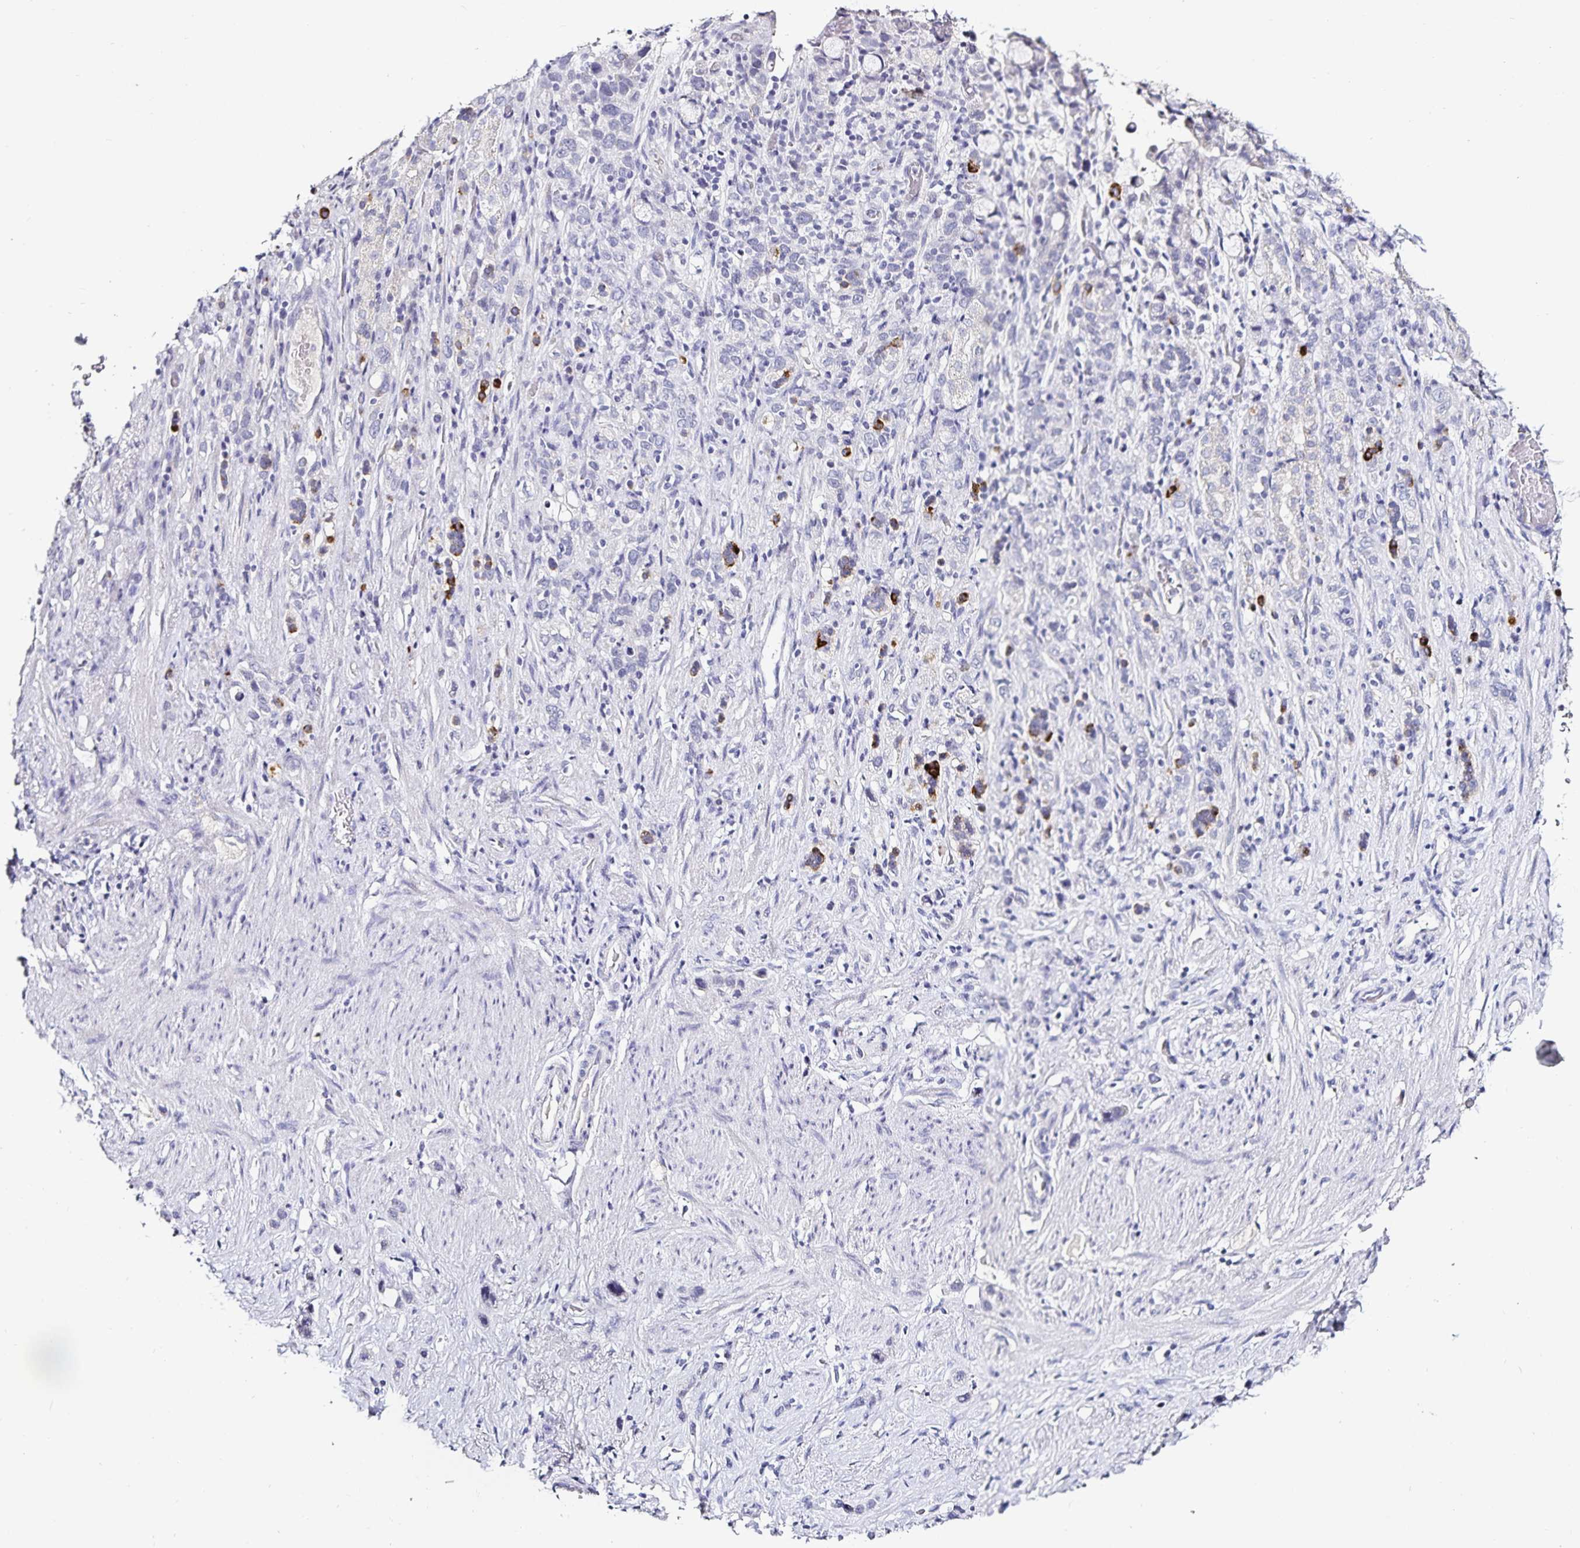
{"staining": {"intensity": "negative", "quantity": "none", "location": "none"}, "tissue": "stomach cancer", "cell_type": "Tumor cells", "image_type": "cancer", "snomed": [{"axis": "morphology", "description": "Adenocarcinoma, NOS"}, {"axis": "topography", "description": "Stomach"}], "caption": "Histopathology image shows no significant protein expression in tumor cells of stomach cancer (adenocarcinoma).", "gene": "TTR", "patient": {"sex": "female", "age": 65}}